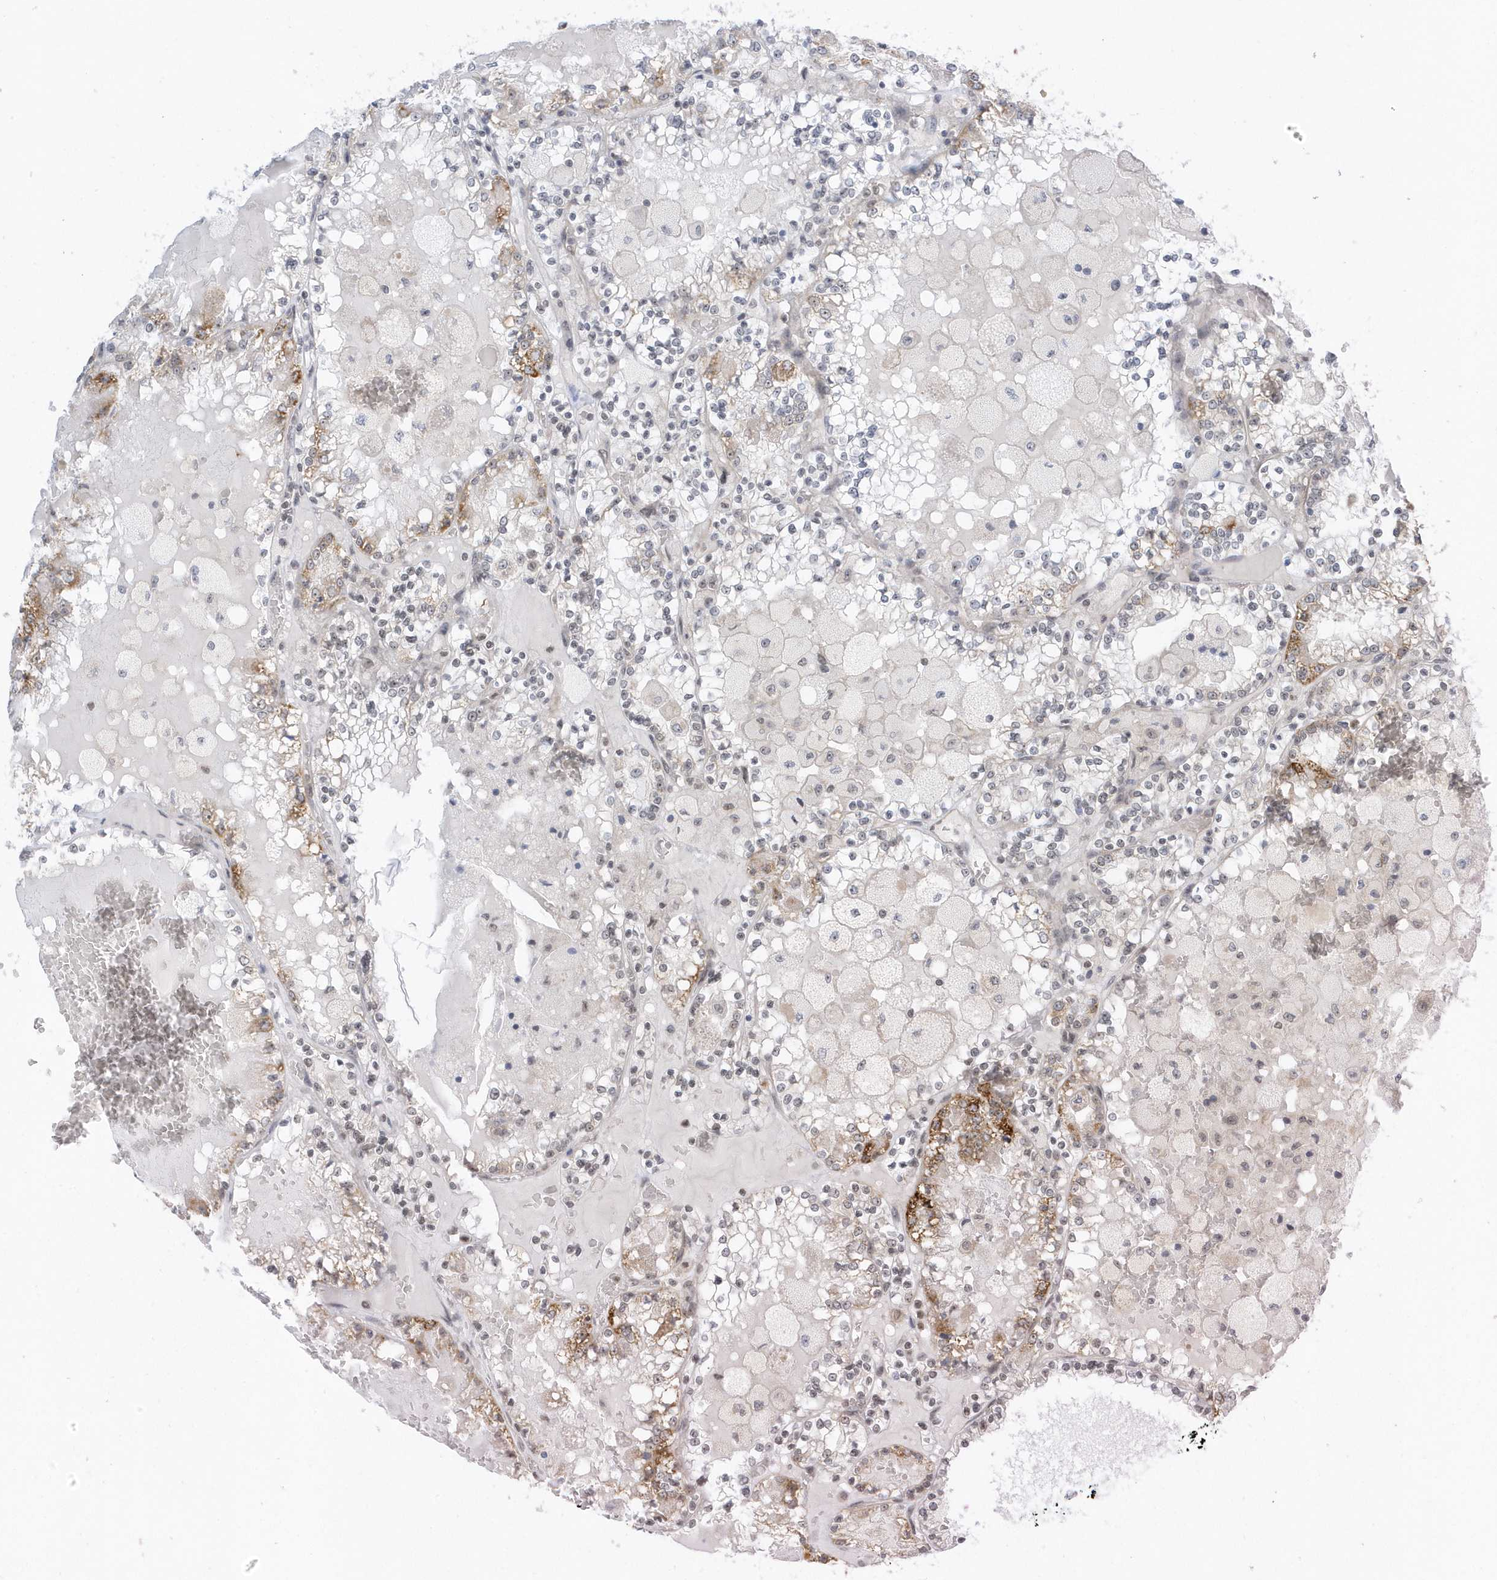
{"staining": {"intensity": "negative", "quantity": "none", "location": "none"}, "tissue": "renal cancer", "cell_type": "Tumor cells", "image_type": "cancer", "snomed": [{"axis": "morphology", "description": "Adenocarcinoma, NOS"}, {"axis": "topography", "description": "Kidney"}], "caption": "Human renal cancer stained for a protein using immunohistochemistry reveals no positivity in tumor cells.", "gene": "ZNF740", "patient": {"sex": "female", "age": 56}}